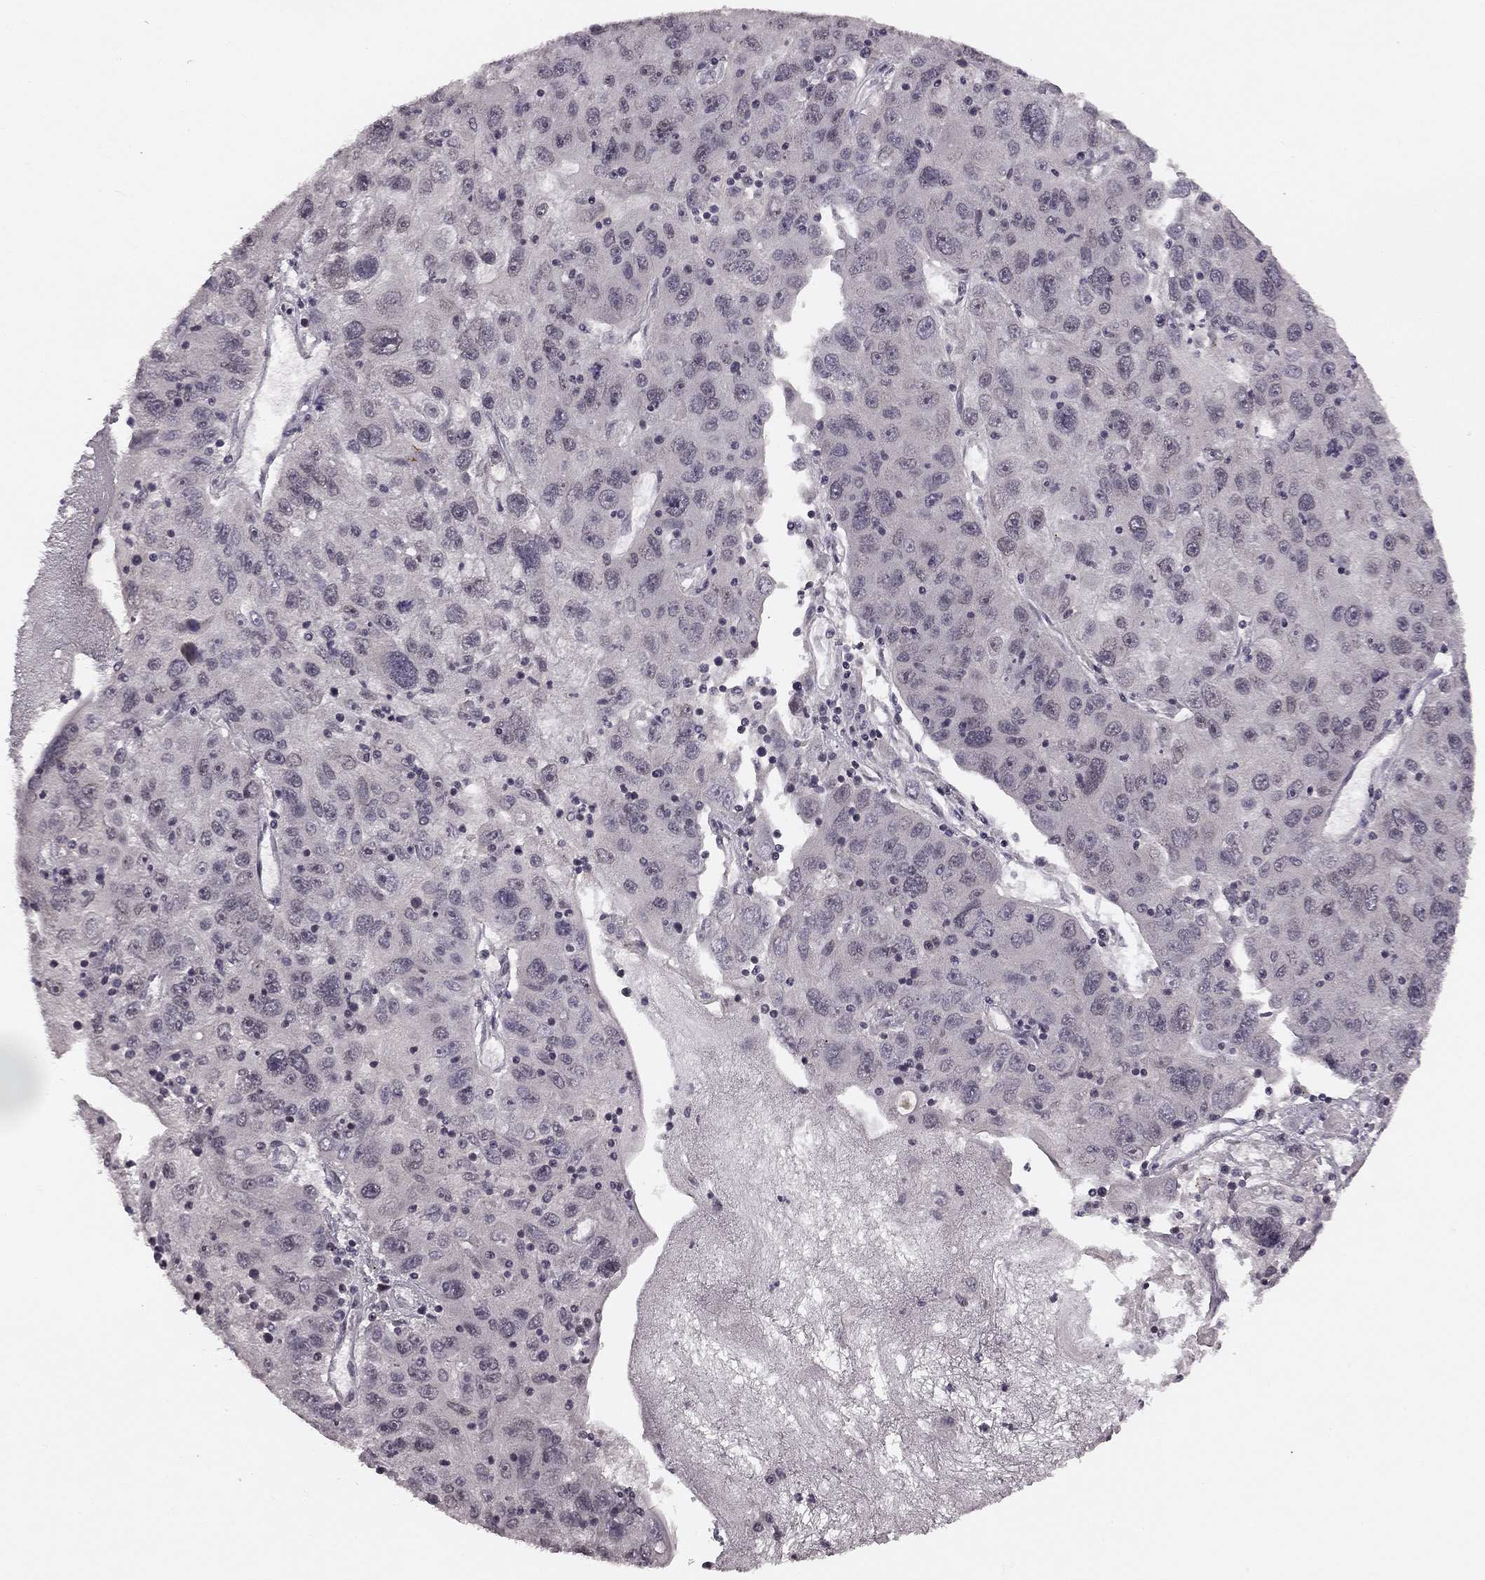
{"staining": {"intensity": "negative", "quantity": "none", "location": "none"}, "tissue": "stomach cancer", "cell_type": "Tumor cells", "image_type": "cancer", "snomed": [{"axis": "morphology", "description": "Adenocarcinoma, NOS"}, {"axis": "topography", "description": "Stomach"}], "caption": "Adenocarcinoma (stomach) stained for a protein using IHC reveals no expression tumor cells.", "gene": "HCN4", "patient": {"sex": "male", "age": 56}}